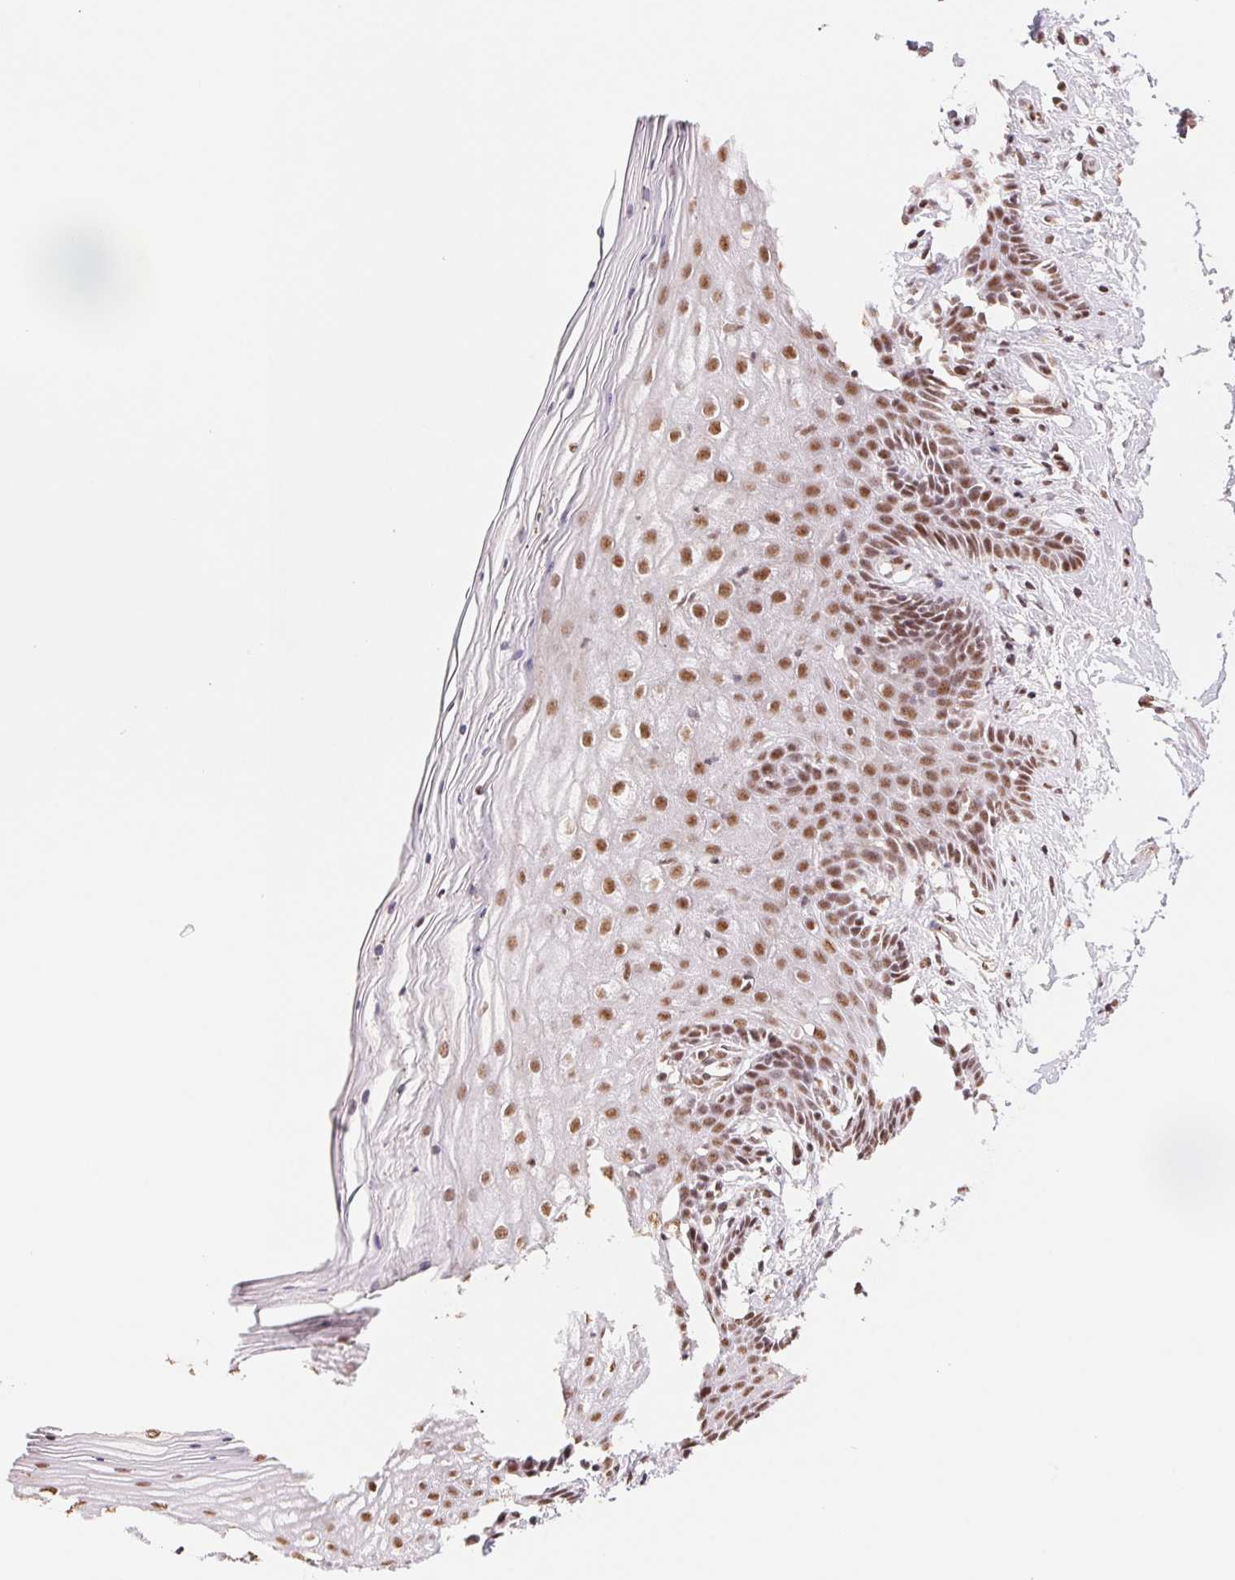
{"staining": {"intensity": "moderate", "quantity": ">75%", "location": "nuclear"}, "tissue": "vagina", "cell_type": "Squamous epithelial cells", "image_type": "normal", "snomed": [{"axis": "morphology", "description": "Normal tissue, NOS"}, {"axis": "topography", "description": "Vagina"}], "caption": "IHC micrograph of unremarkable human vagina stained for a protein (brown), which demonstrates medium levels of moderate nuclear staining in approximately >75% of squamous epithelial cells.", "gene": "SREK1", "patient": {"sex": "female", "age": 45}}